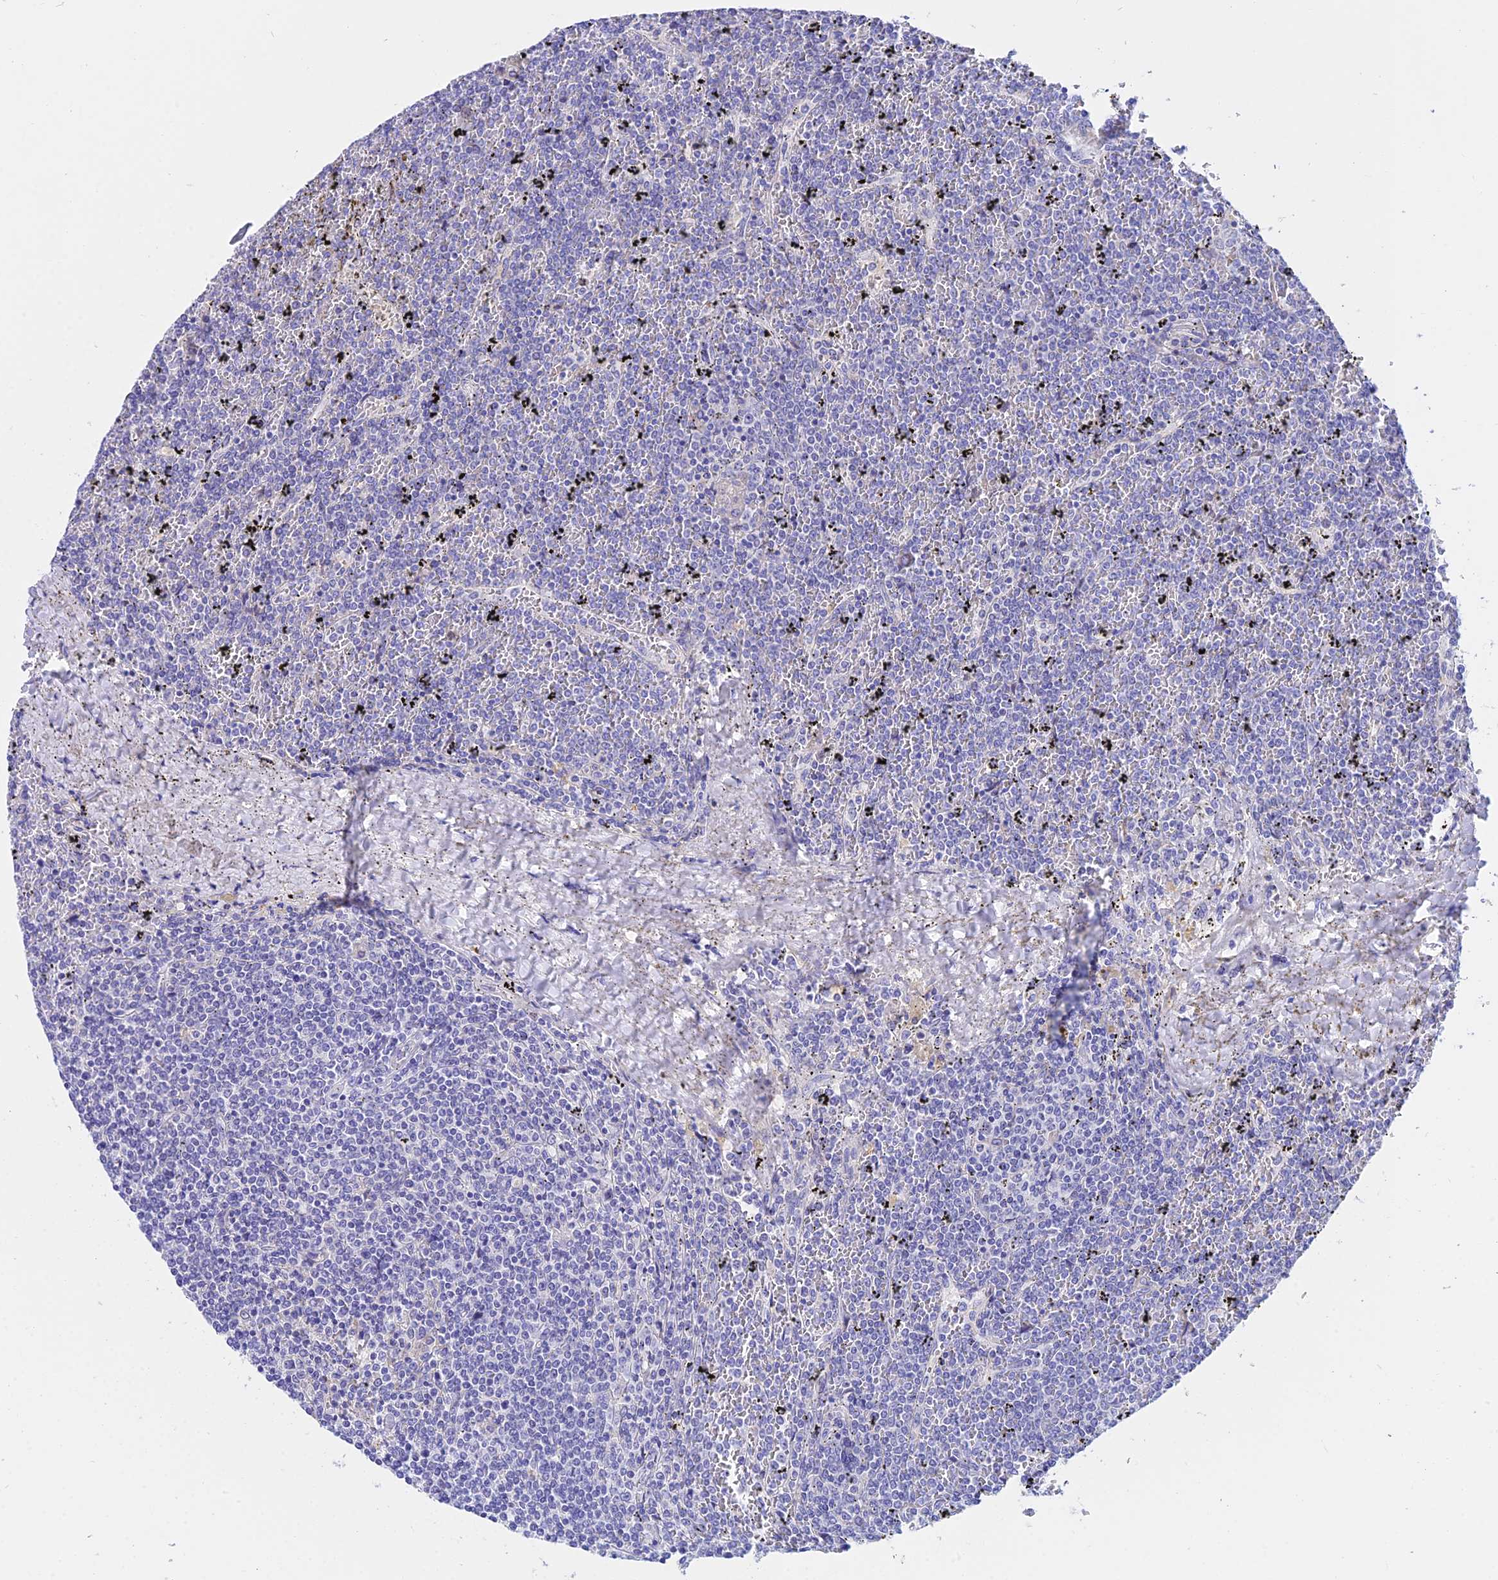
{"staining": {"intensity": "negative", "quantity": "none", "location": "none"}, "tissue": "lymphoma", "cell_type": "Tumor cells", "image_type": "cancer", "snomed": [{"axis": "morphology", "description": "Malignant lymphoma, non-Hodgkin's type, Low grade"}, {"axis": "topography", "description": "Spleen"}], "caption": "High magnification brightfield microscopy of malignant lymphoma, non-Hodgkin's type (low-grade) stained with DAB (brown) and counterstained with hematoxylin (blue): tumor cells show no significant staining.", "gene": "CEP41", "patient": {"sex": "female", "age": 19}}